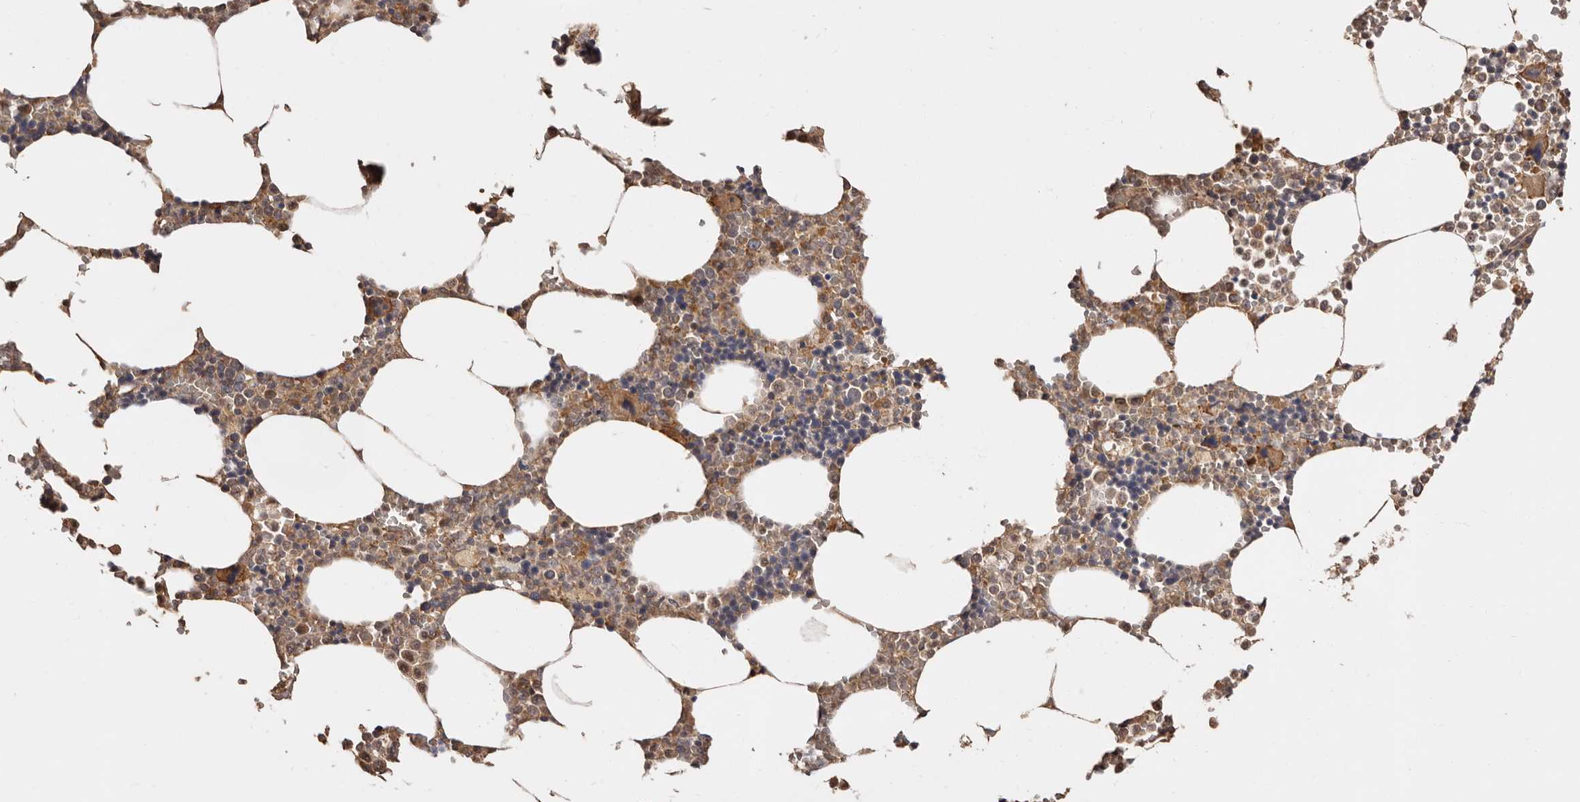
{"staining": {"intensity": "moderate", "quantity": "25%-75%", "location": "cytoplasmic/membranous"}, "tissue": "bone marrow", "cell_type": "Hematopoietic cells", "image_type": "normal", "snomed": [{"axis": "morphology", "description": "Normal tissue, NOS"}, {"axis": "topography", "description": "Bone marrow"}], "caption": "Immunohistochemistry staining of benign bone marrow, which demonstrates medium levels of moderate cytoplasmic/membranous staining in approximately 25%-75% of hematopoietic cells indicating moderate cytoplasmic/membranous protein positivity. The staining was performed using DAB (brown) for protein detection and nuclei were counterstained in hematoxylin (blue).", "gene": "COQ8B", "patient": {"sex": "male", "age": 70}}